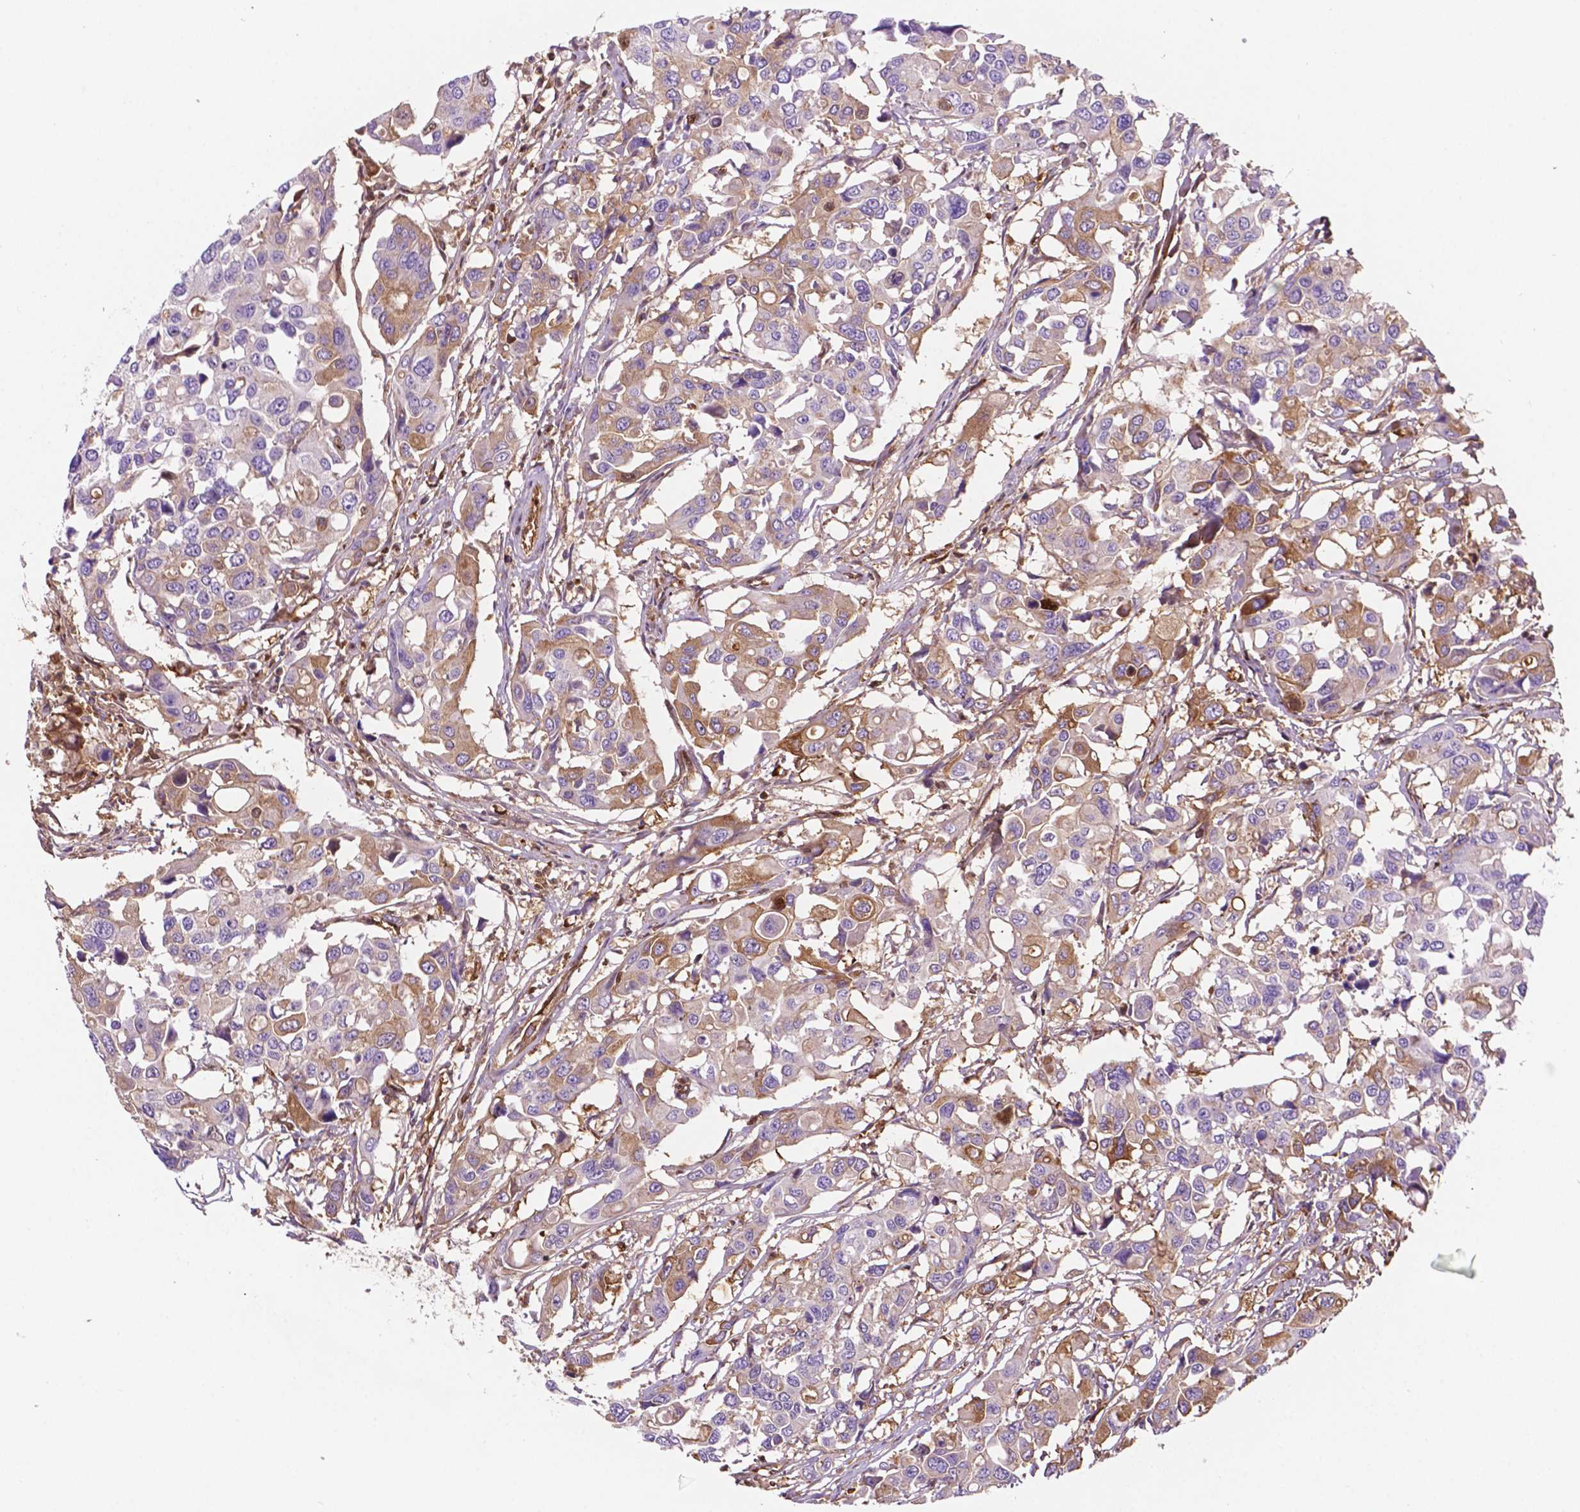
{"staining": {"intensity": "moderate", "quantity": "<25%", "location": "cytoplasmic/membranous"}, "tissue": "colorectal cancer", "cell_type": "Tumor cells", "image_type": "cancer", "snomed": [{"axis": "morphology", "description": "Adenocarcinoma, NOS"}, {"axis": "topography", "description": "Colon"}], "caption": "Tumor cells exhibit low levels of moderate cytoplasmic/membranous expression in approximately <25% of cells in adenocarcinoma (colorectal).", "gene": "DCN", "patient": {"sex": "male", "age": 77}}